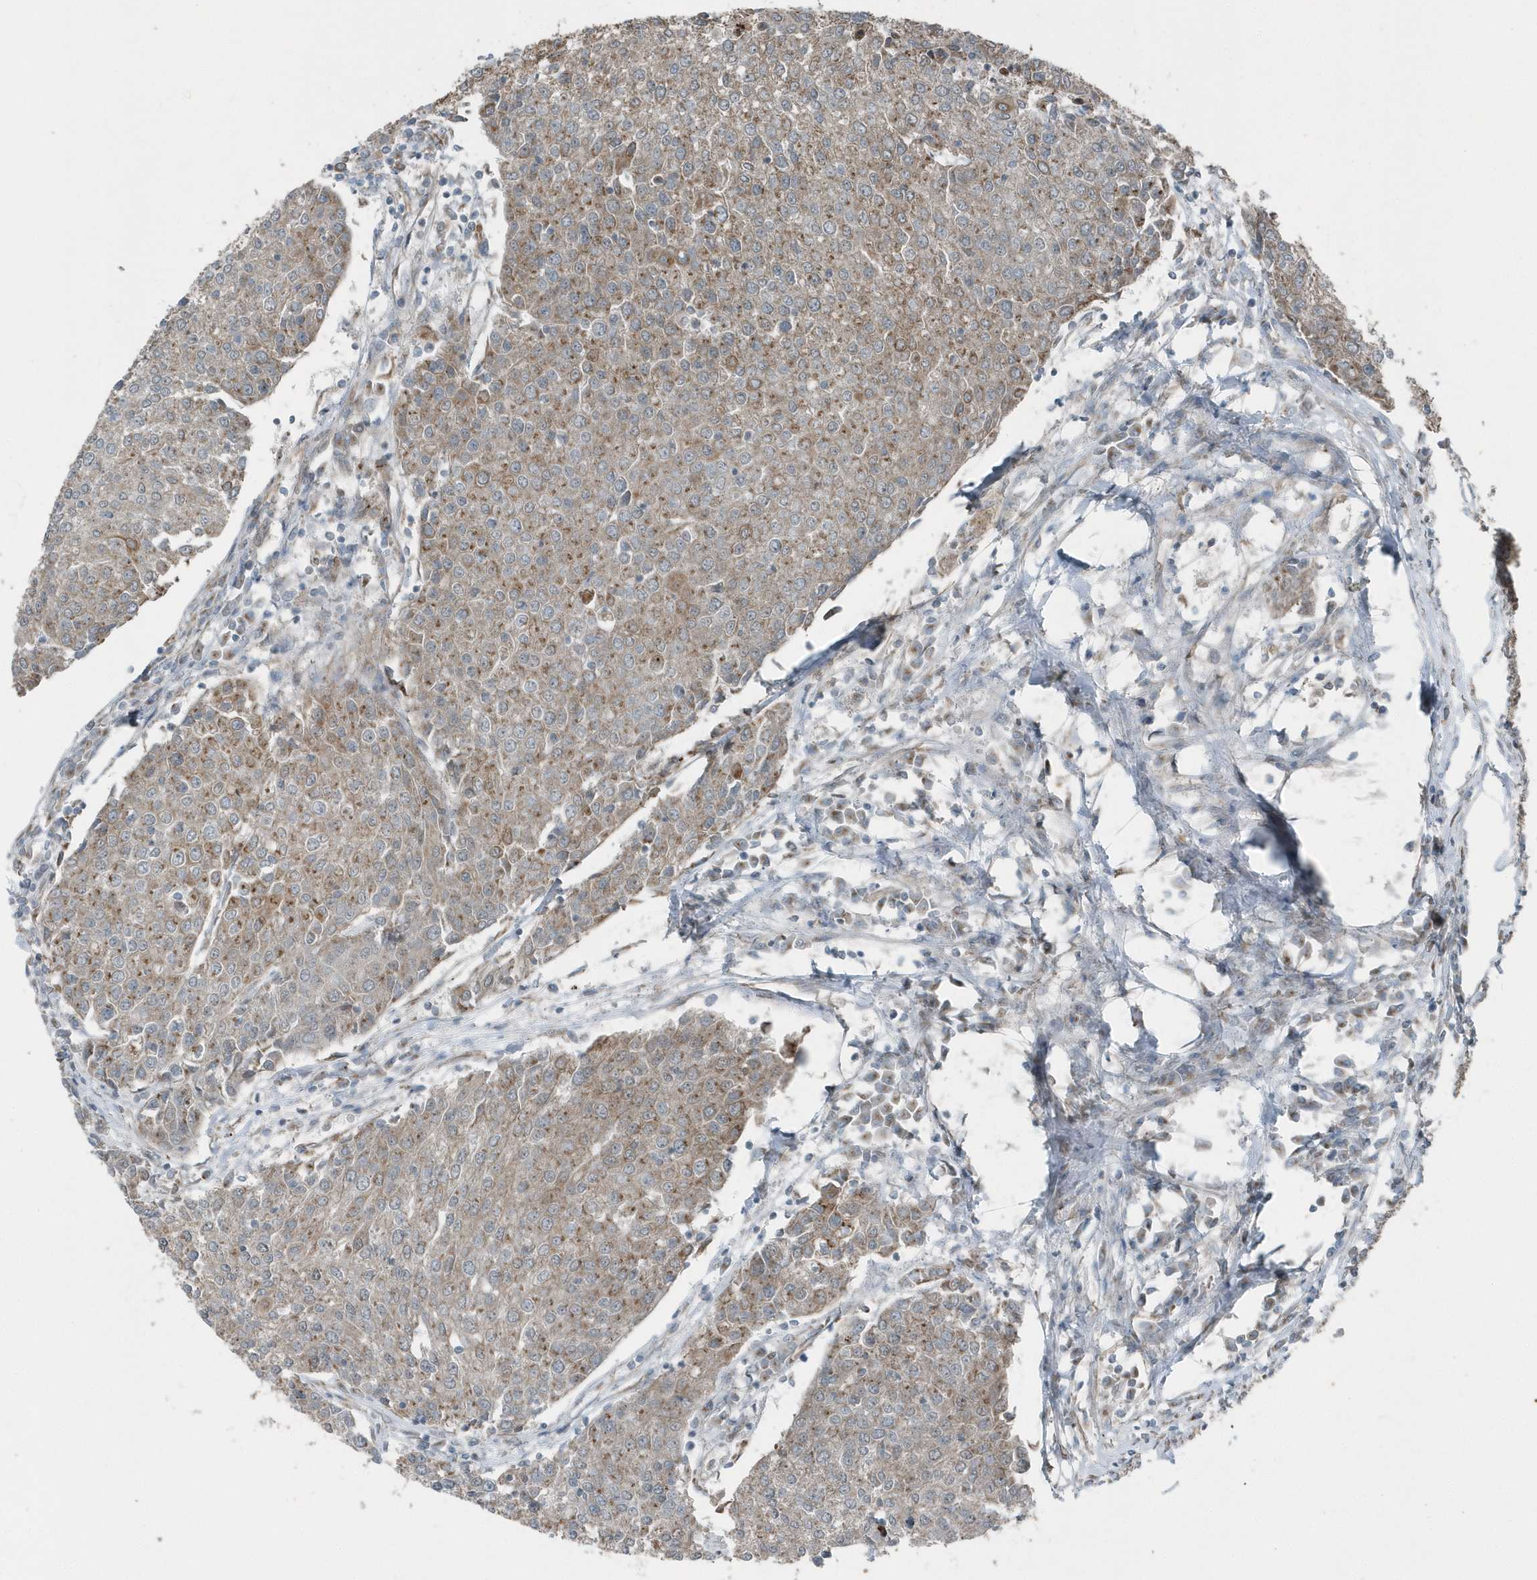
{"staining": {"intensity": "weak", "quantity": ">75%", "location": "cytoplasmic/membranous"}, "tissue": "urothelial cancer", "cell_type": "Tumor cells", "image_type": "cancer", "snomed": [{"axis": "morphology", "description": "Urothelial carcinoma, High grade"}, {"axis": "topography", "description": "Urinary bladder"}], "caption": "A photomicrograph of high-grade urothelial carcinoma stained for a protein reveals weak cytoplasmic/membranous brown staining in tumor cells. (DAB (3,3'-diaminobenzidine) IHC, brown staining for protein, blue staining for nuclei).", "gene": "GCC2", "patient": {"sex": "female", "age": 85}}